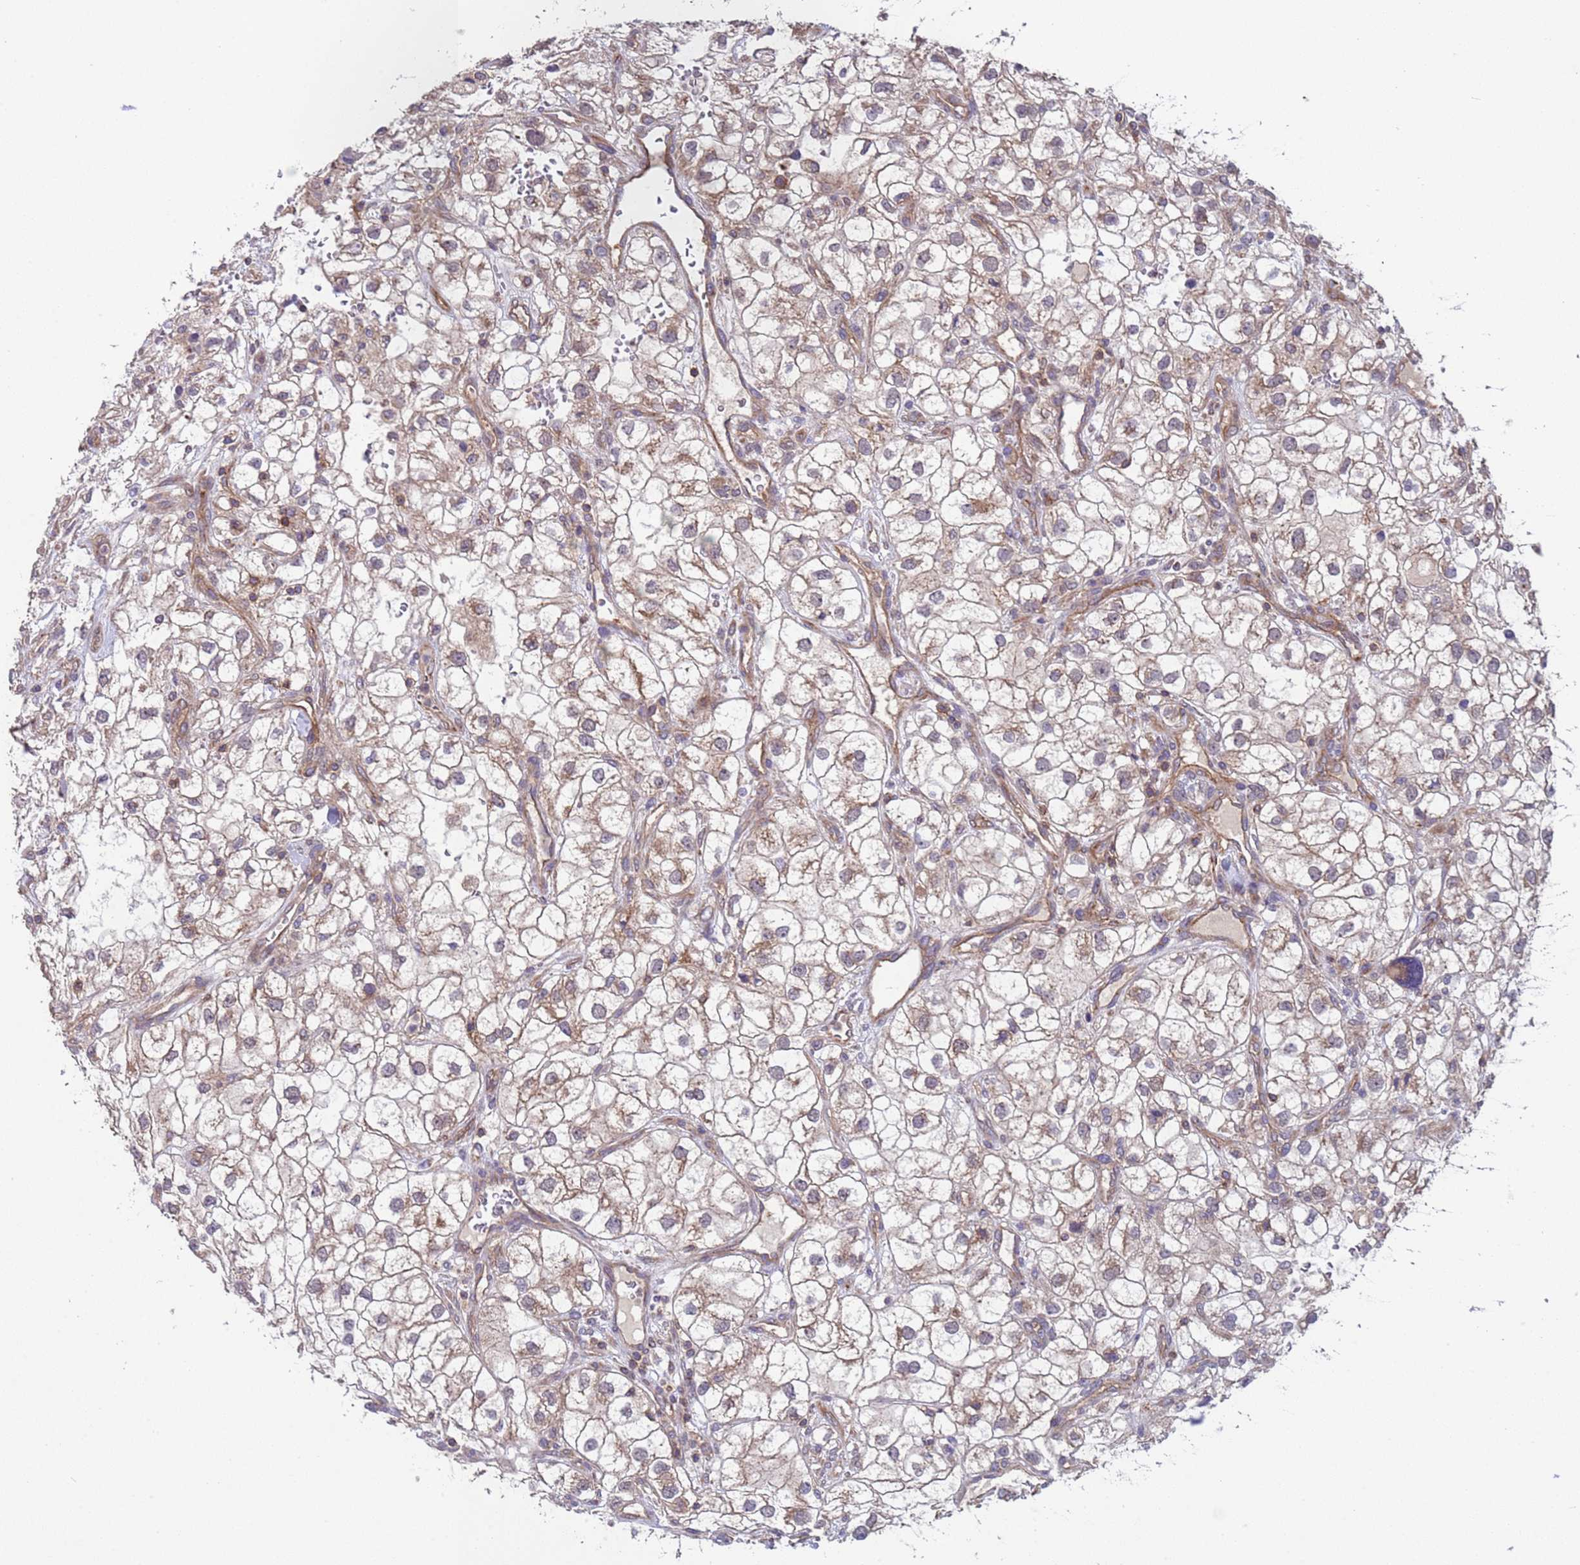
{"staining": {"intensity": "weak", "quantity": "25%-75%", "location": "cytoplasmic/membranous"}, "tissue": "renal cancer", "cell_type": "Tumor cells", "image_type": "cancer", "snomed": [{"axis": "morphology", "description": "Adenocarcinoma, NOS"}, {"axis": "topography", "description": "Kidney"}], "caption": "Tumor cells reveal weak cytoplasmic/membranous expression in approximately 25%-75% of cells in adenocarcinoma (renal).", "gene": "ACAD8", "patient": {"sex": "male", "age": 59}}